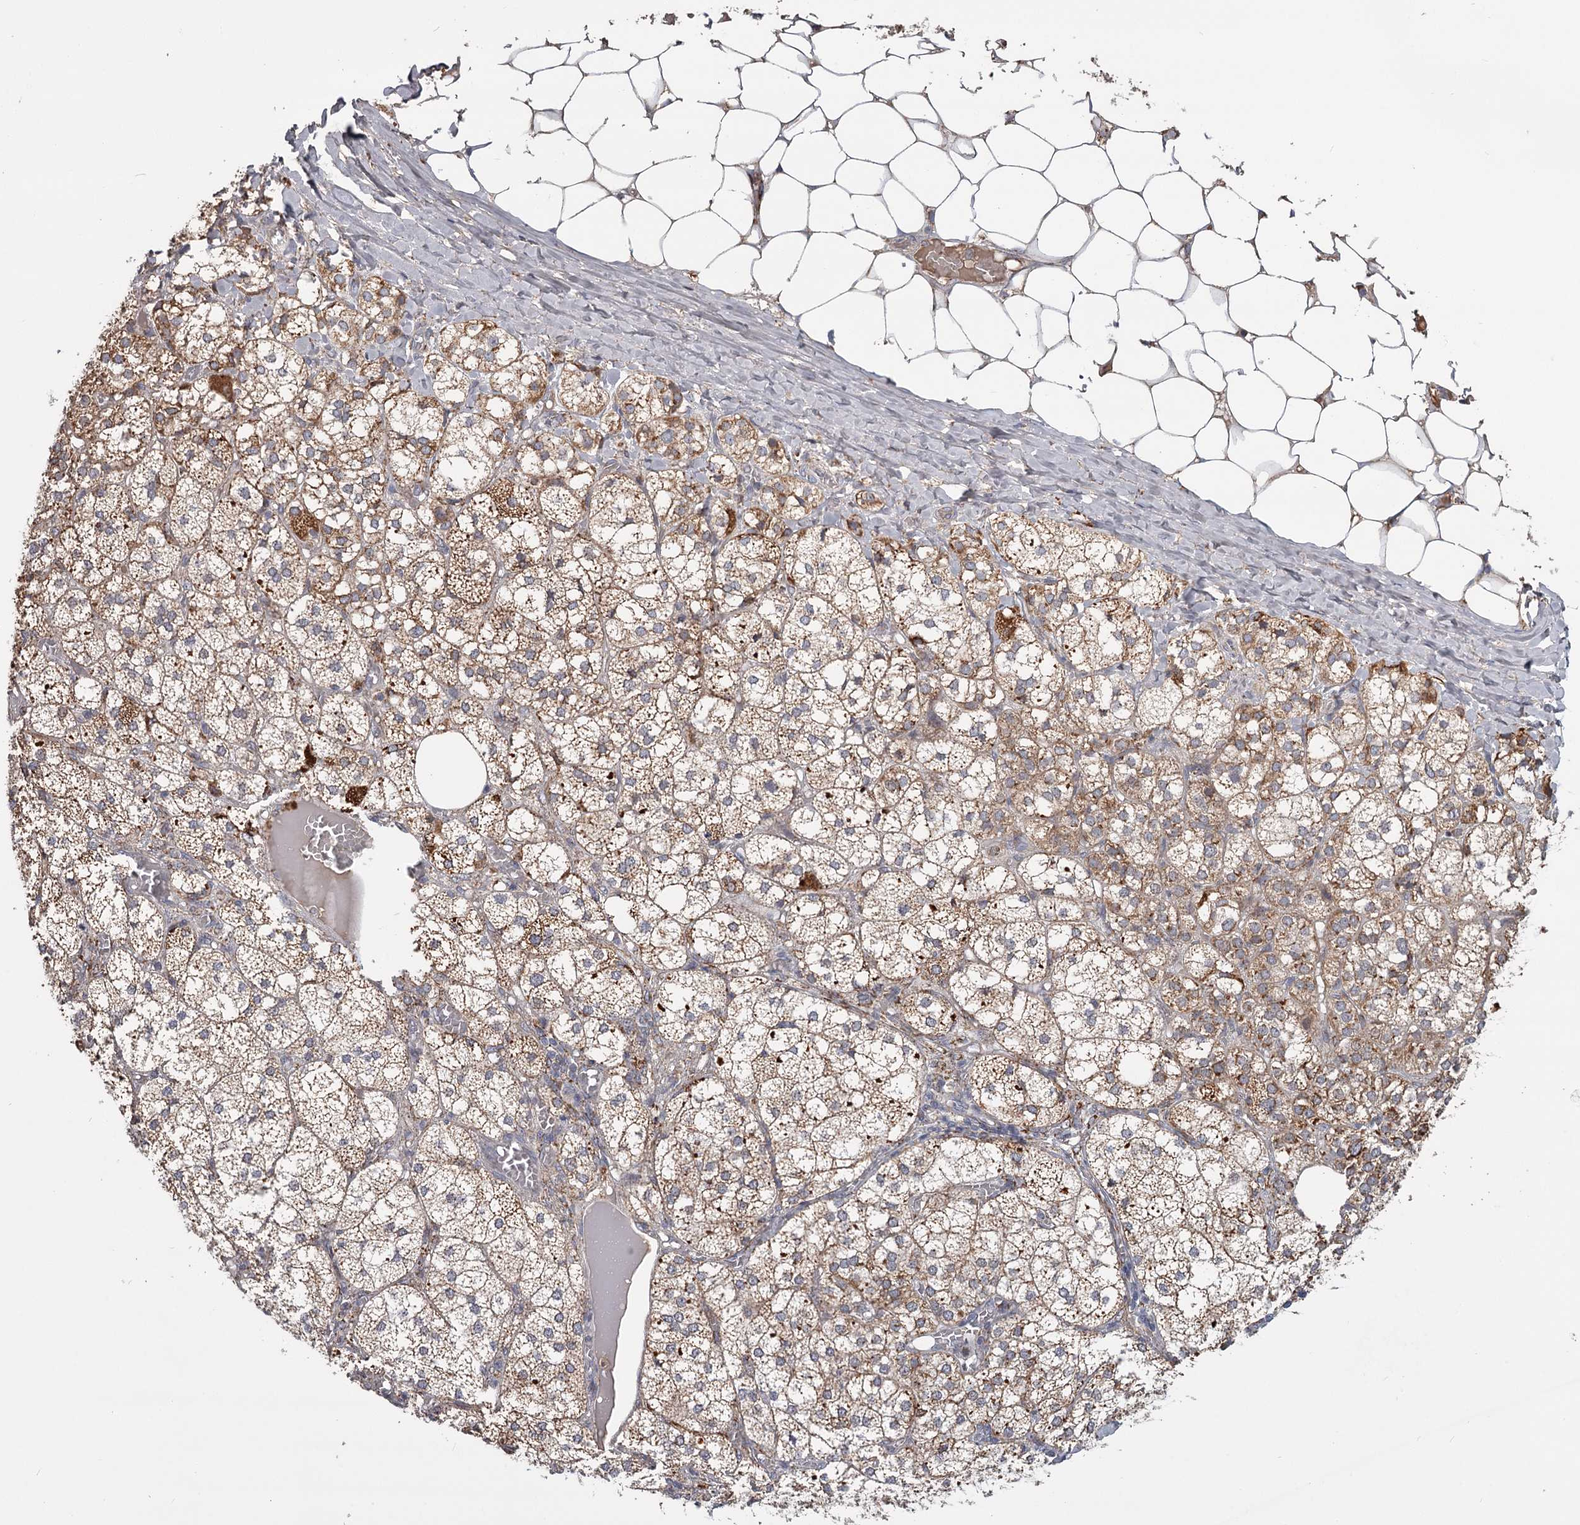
{"staining": {"intensity": "moderate", "quantity": ">75%", "location": "cytoplasmic/membranous"}, "tissue": "adrenal gland", "cell_type": "Glandular cells", "image_type": "normal", "snomed": [{"axis": "morphology", "description": "Normal tissue, NOS"}, {"axis": "topography", "description": "Adrenal gland"}], "caption": "Protein staining of benign adrenal gland reveals moderate cytoplasmic/membranous expression in about >75% of glandular cells.", "gene": "CDC123", "patient": {"sex": "female", "age": 61}}